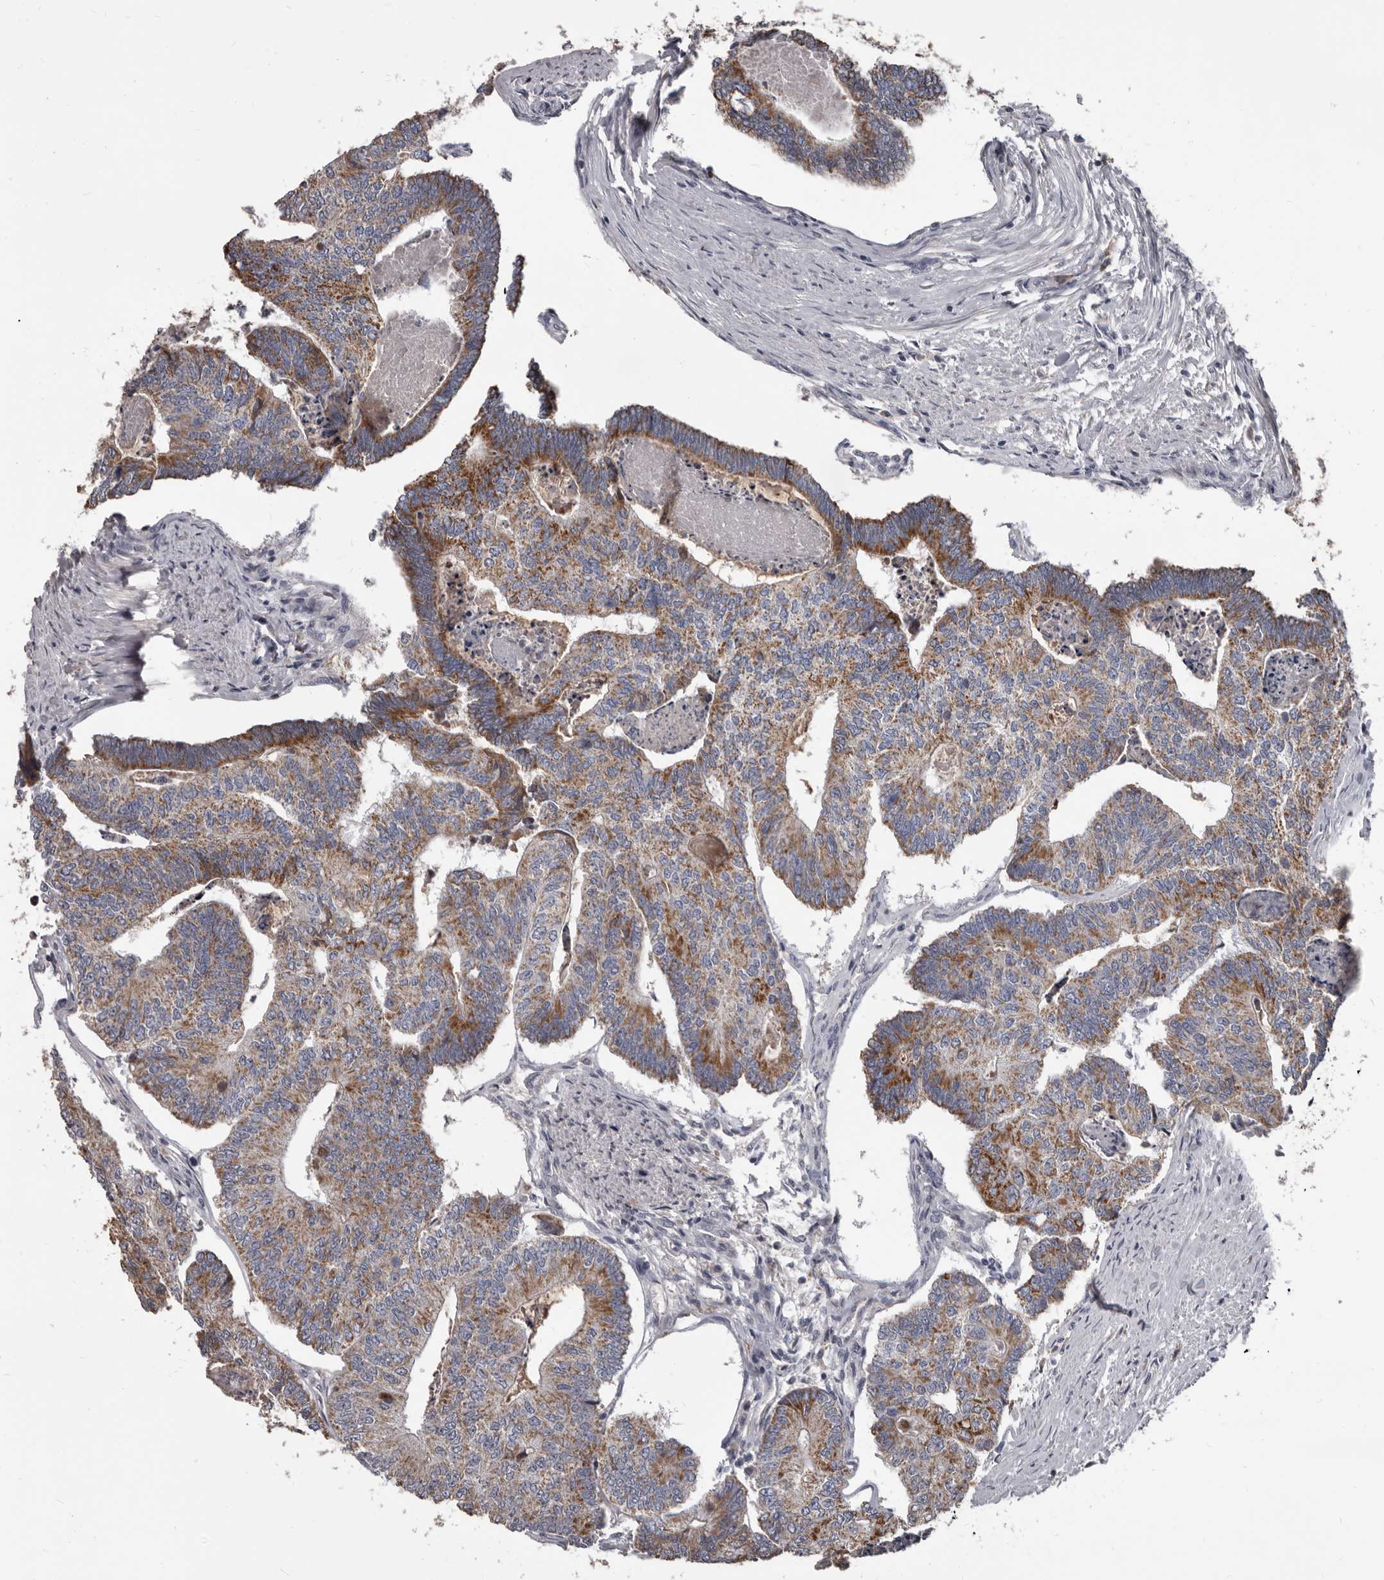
{"staining": {"intensity": "strong", "quantity": ">75%", "location": "cytoplasmic/membranous"}, "tissue": "colorectal cancer", "cell_type": "Tumor cells", "image_type": "cancer", "snomed": [{"axis": "morphology", "description": "Adenocarcinoma, NOS"}, {"axis": "topography", "description": "Colon"}], "caption": "The histopathology image exhibits a brown stain indicating the presence of a protein in the cytoplasmic/membranous of tumor cells in colorectal cancer (adenocarcinoma).", "gene": "ALDH5A1", "patient": {"sex": "female", "age": 67}}